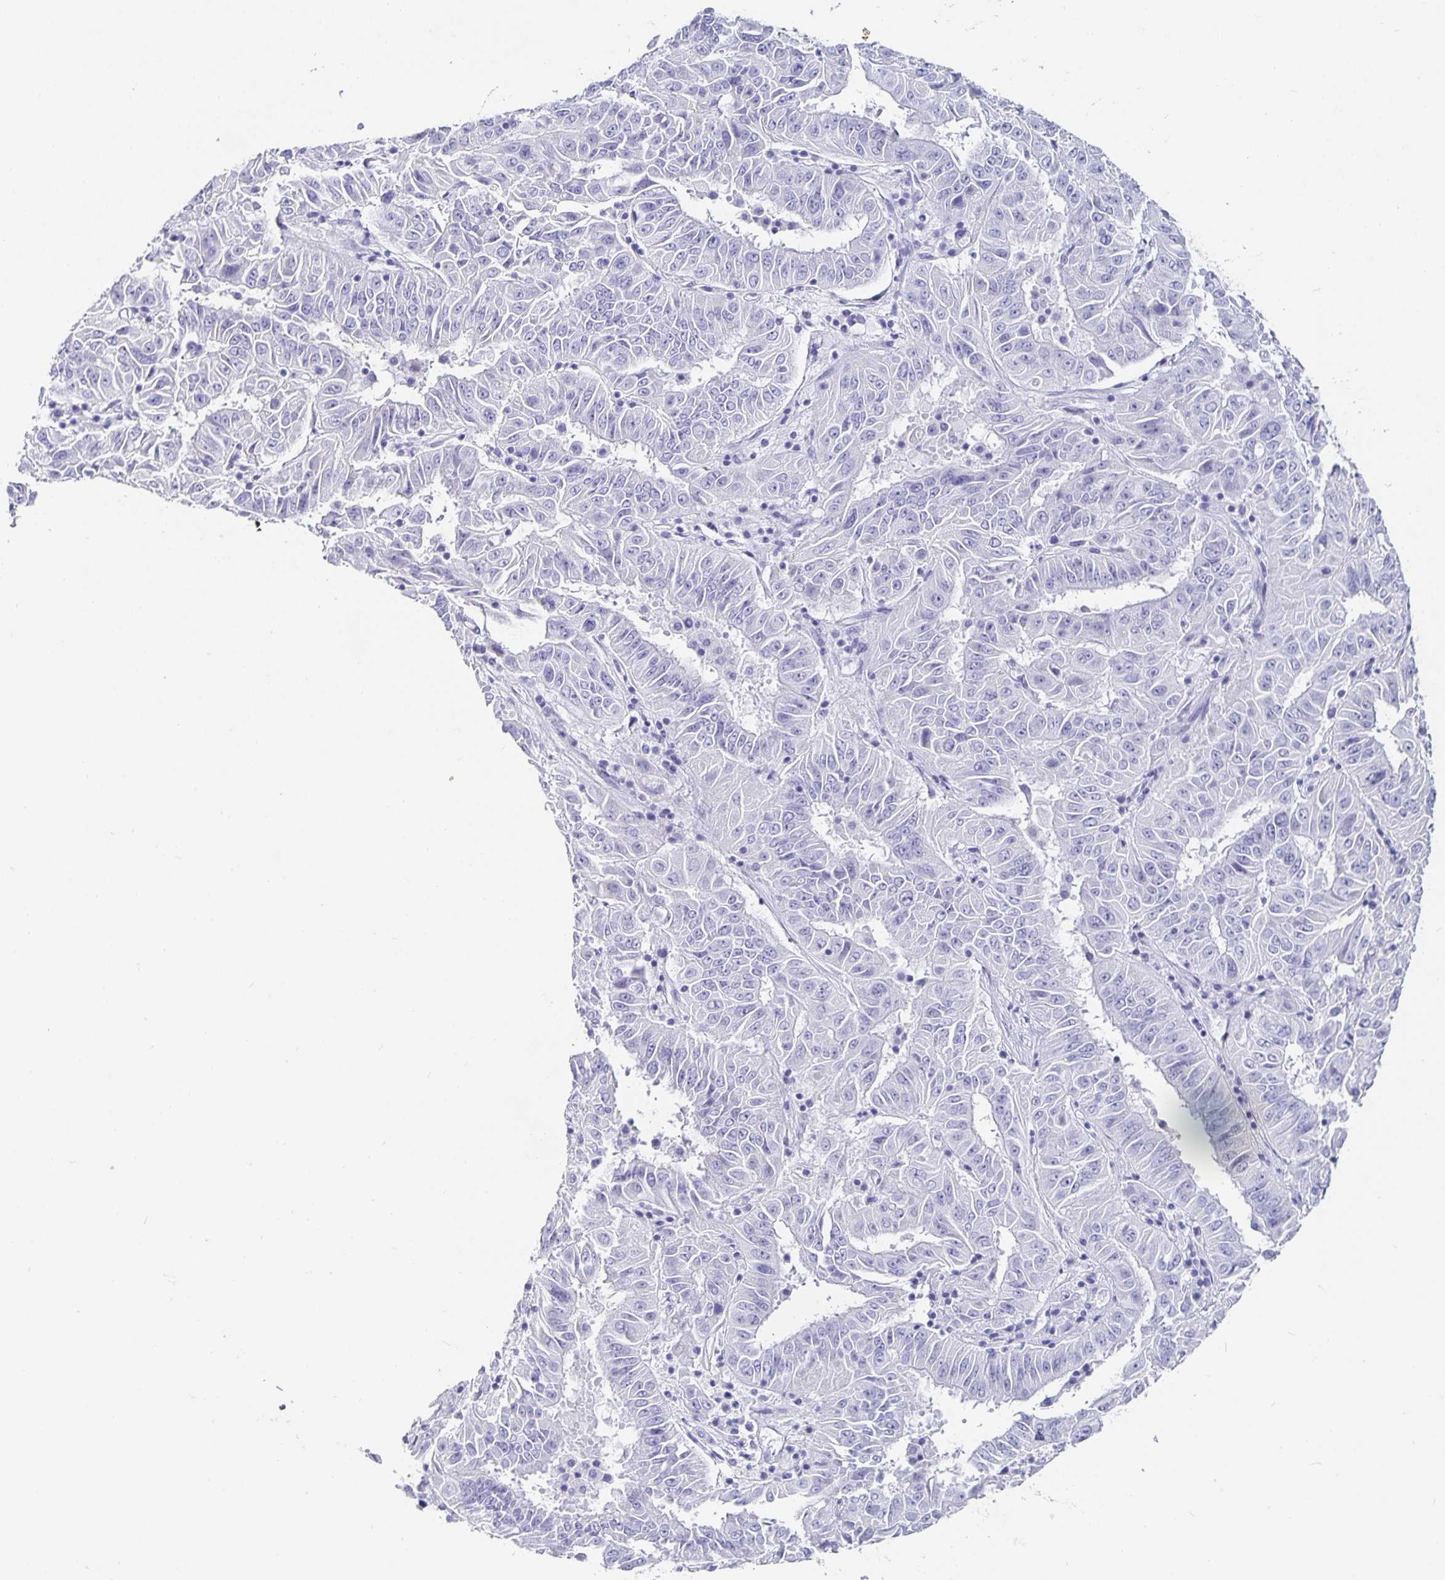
{"staining": {"intensity": "negative", "quantity": "none", "location": "none"}, "tissue": "pancreatic cancer", "cell_type": "Tumor cells", "image_type": "cancer", "snomed": [{"axis": "morphology", "description": "Adenocarcinoma, NOS"}, {"axis": "topography", "description": "Pancreas"}], "caption": "High power microscopy photomicrograph of an IHC image of adenocarcinoma (pancreatic), revealing no significant expression in tumor cells.", "gene": "CHGA", "patient": {"sex": "male", "age": 63}}